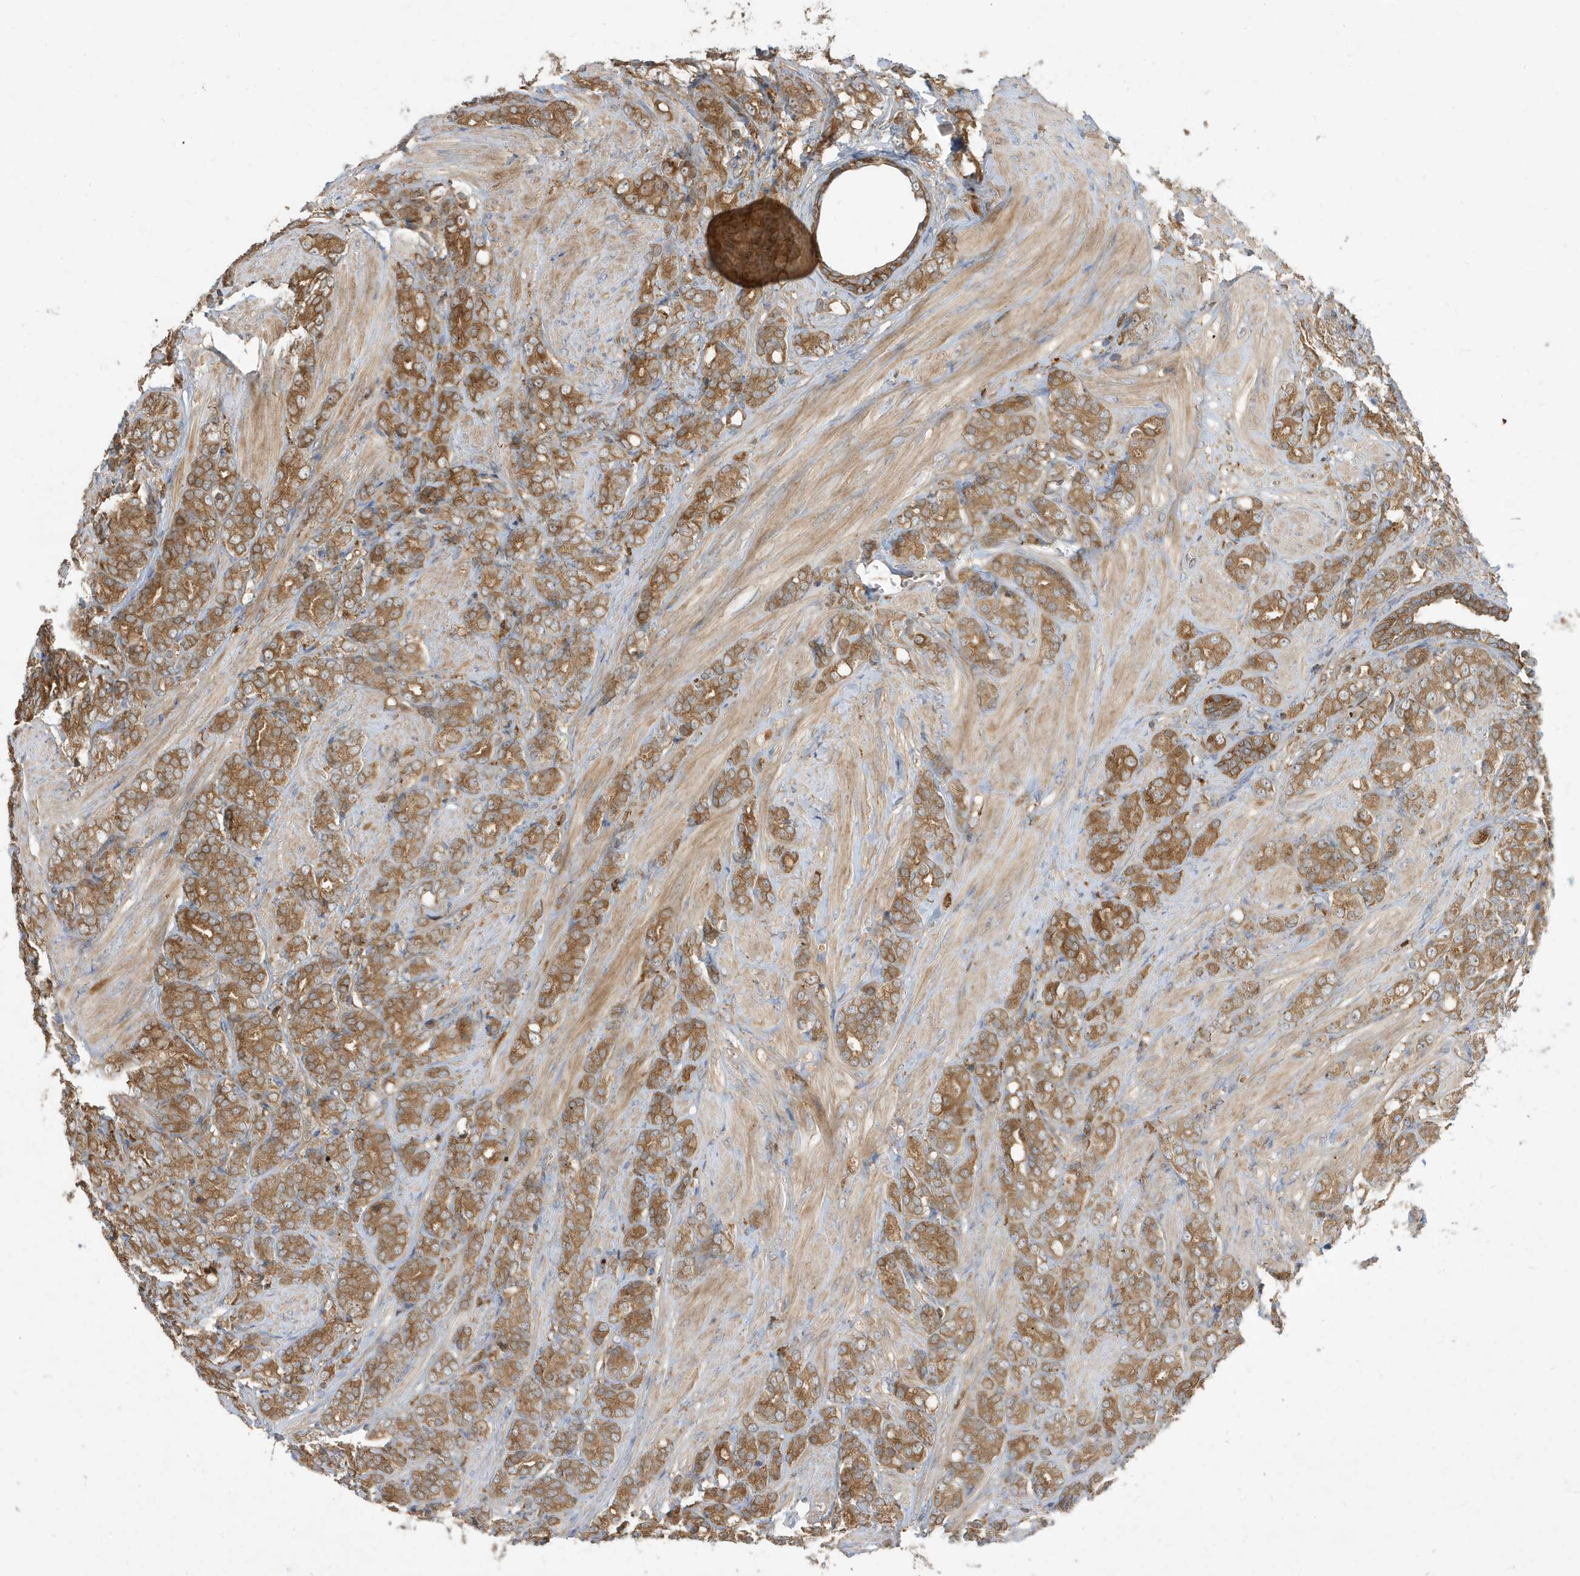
{"staining": {"intensity": "moderate", "quantity": ">75%", "location": "cytoplasmic/membranous"}, "tissue": "prostate cancer", "cell_type": "Tumor cells", "image_type": "cancer", "snomed": [{"axis": "morphology", "description": "Adenocarcinoma, High grade"}, {"axis": "topography", "description": "Prostate"}], "caption": "Brown immunohistochemical staining in prostate cancer (high-grade adenocarcinoma) exhibits moderate cytoplasmic/membranous expression in approximately >75% of tumor cells.", "gene": "ABTB1", "patient": {"sex": "male", "age": 62}}